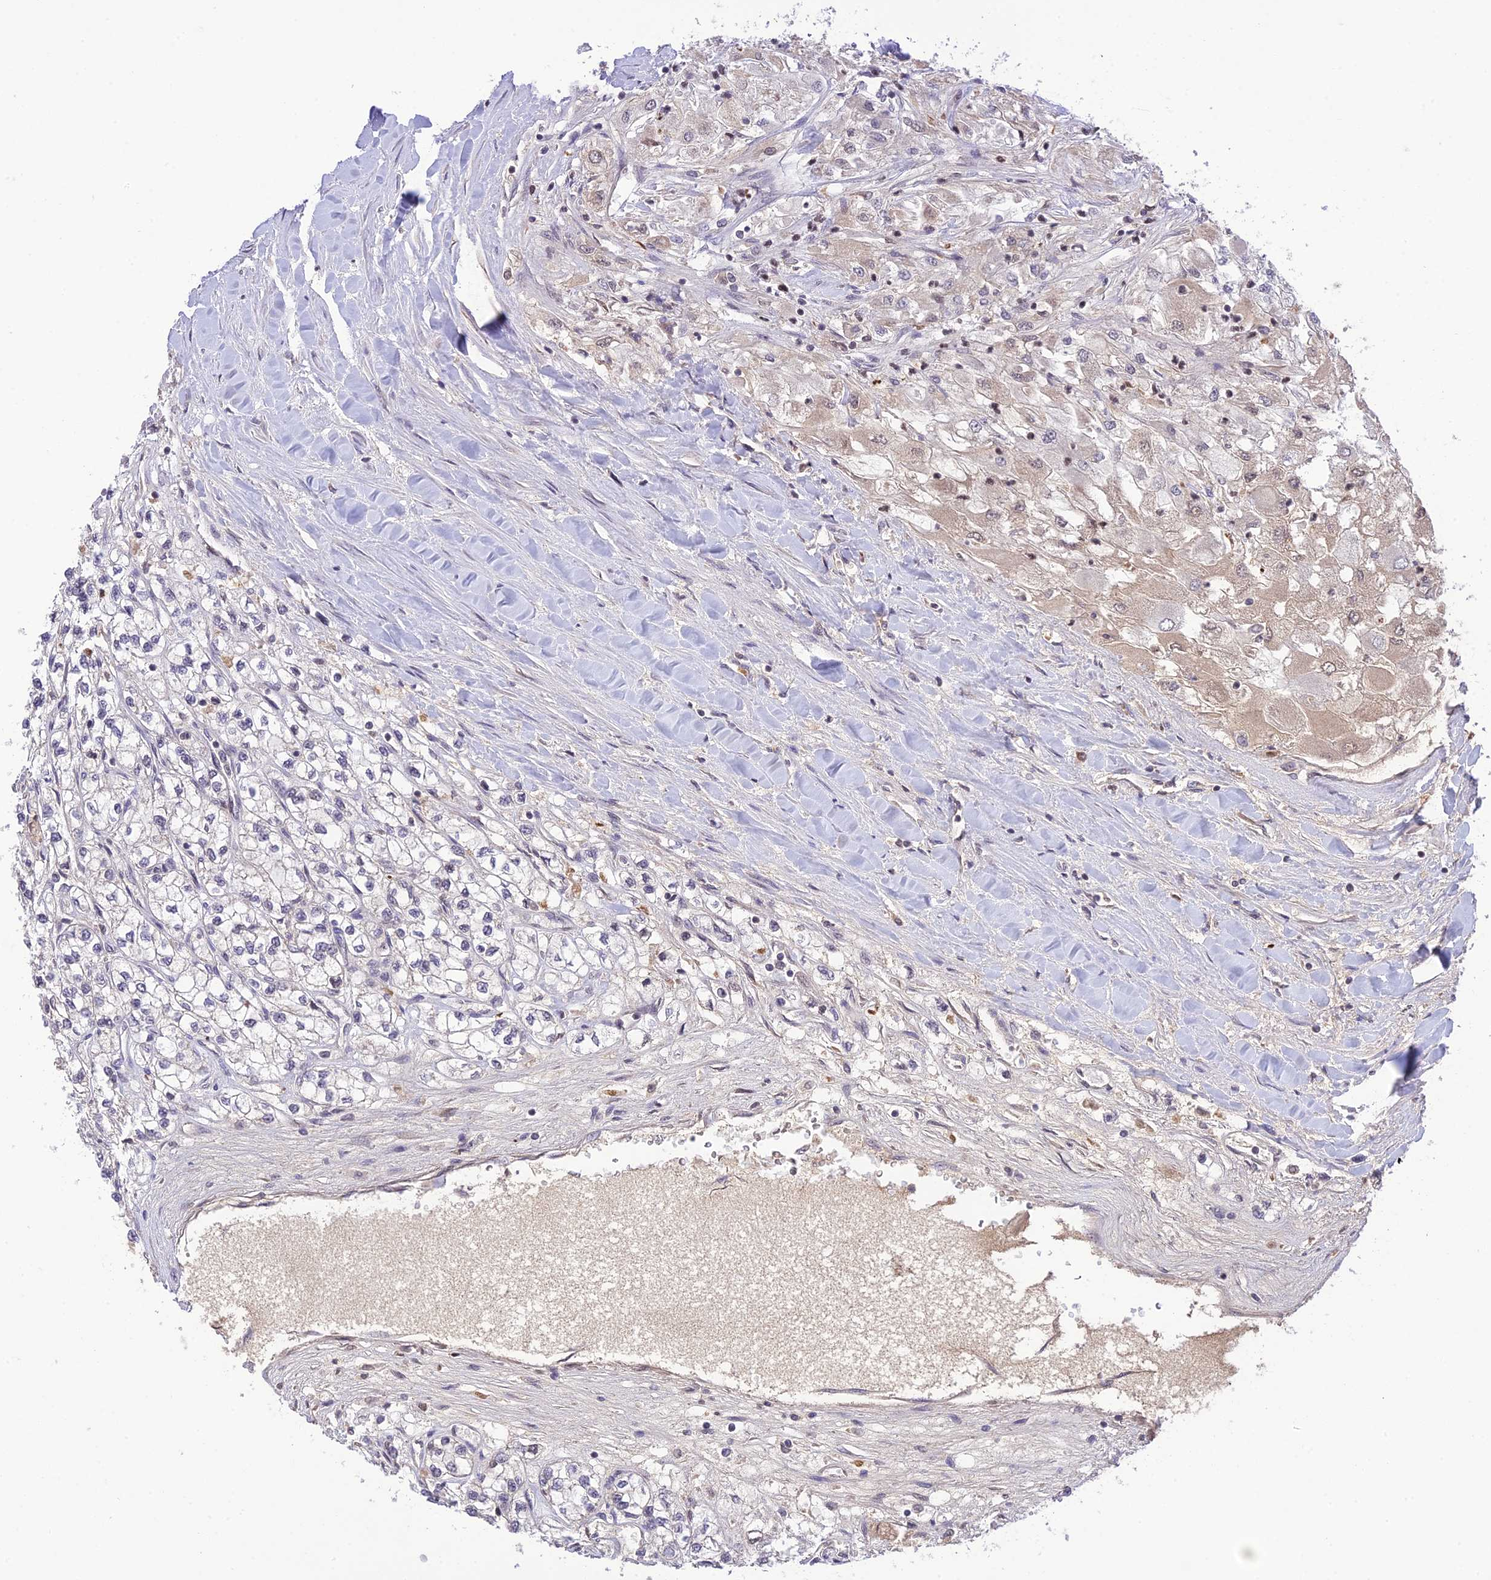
{"staining": {"intensity": "negative", "quantity": "none", "location": "none"}, "tissue": "renal cancer", "cell_type": "Tumor cells", "image_type": "cancer", "snomed": [{"axis": "morphology", "description": "Adenocarcinoma, NOS"}, {"axis": "topography", "description": "Kidney"}], "caption": "Micrograph shows no protein positivity in tumor cells of renal cancer (adenocarcinoma) tissue.", "gene": "TEKT1", "patient": {"sex": "male", "age": 80}}